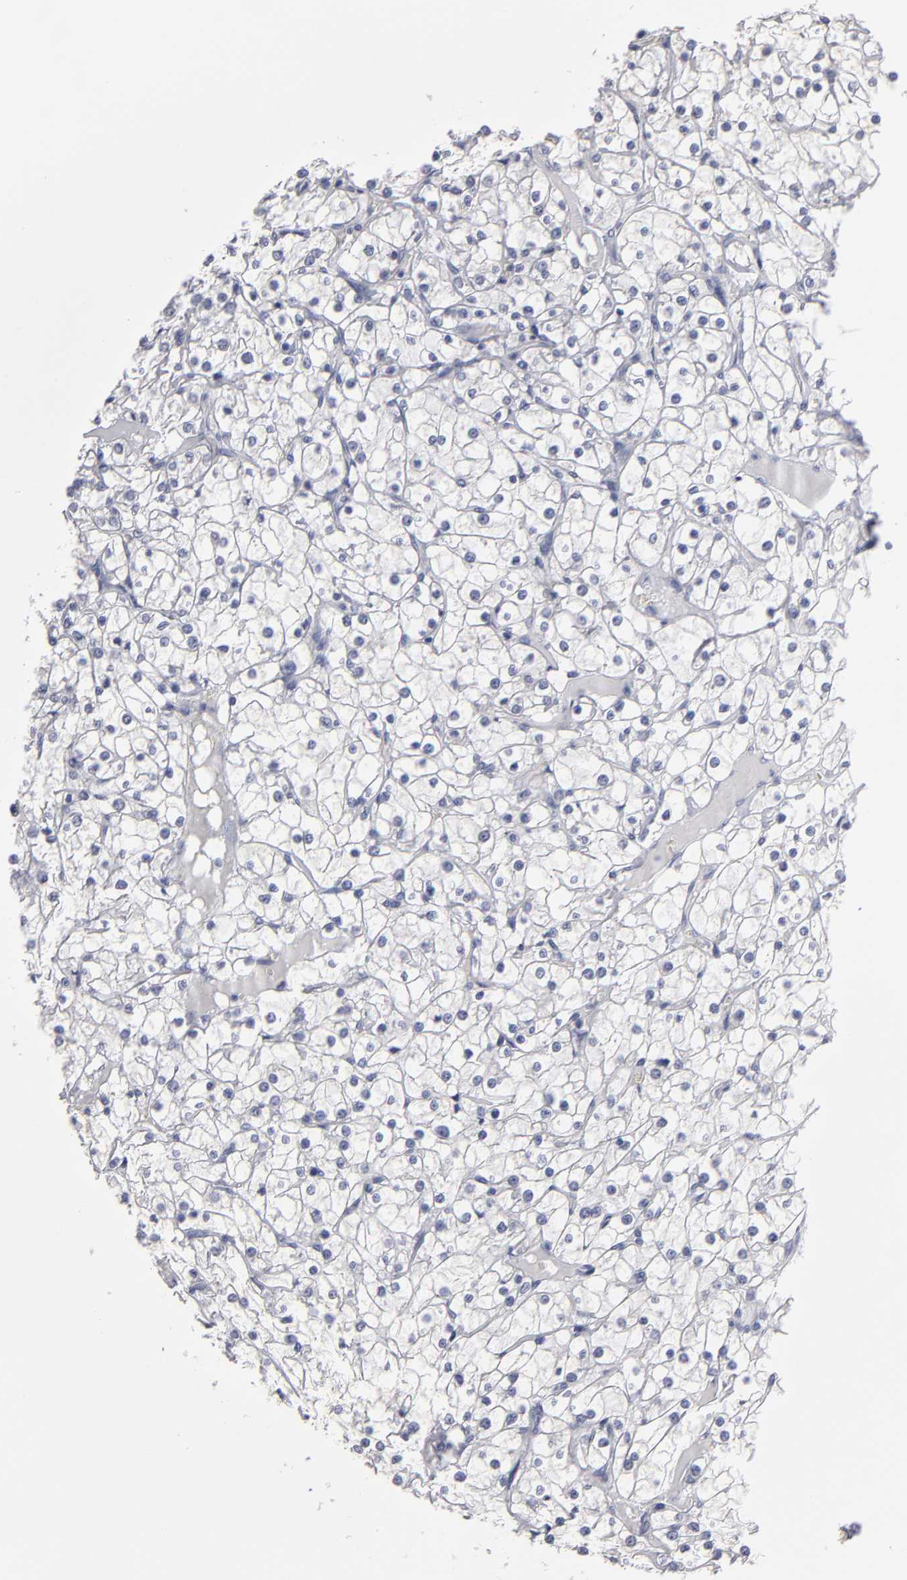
{"staining": {"intensity": "negative", "quantity": "none", "location": "none"}, "tissue": "renal cancer", "cell_type": "Tumor cells", "image_type": "cancer", "snomed": [{"axis": "morphology", "description": "Adenocarcinoma, NOS"}, {"axis": "topography", "description": "Kidney"}], "caption": "High magnification brightfield microscopy of renal cancer stained with DAB (3,3'-diaminobenzidine) (brown) and counterstained with hematoxylin (blue): tumor cells show no significant expression.", "gene": "CCDC80", "patient": {"sex": "female", "age": 73}}